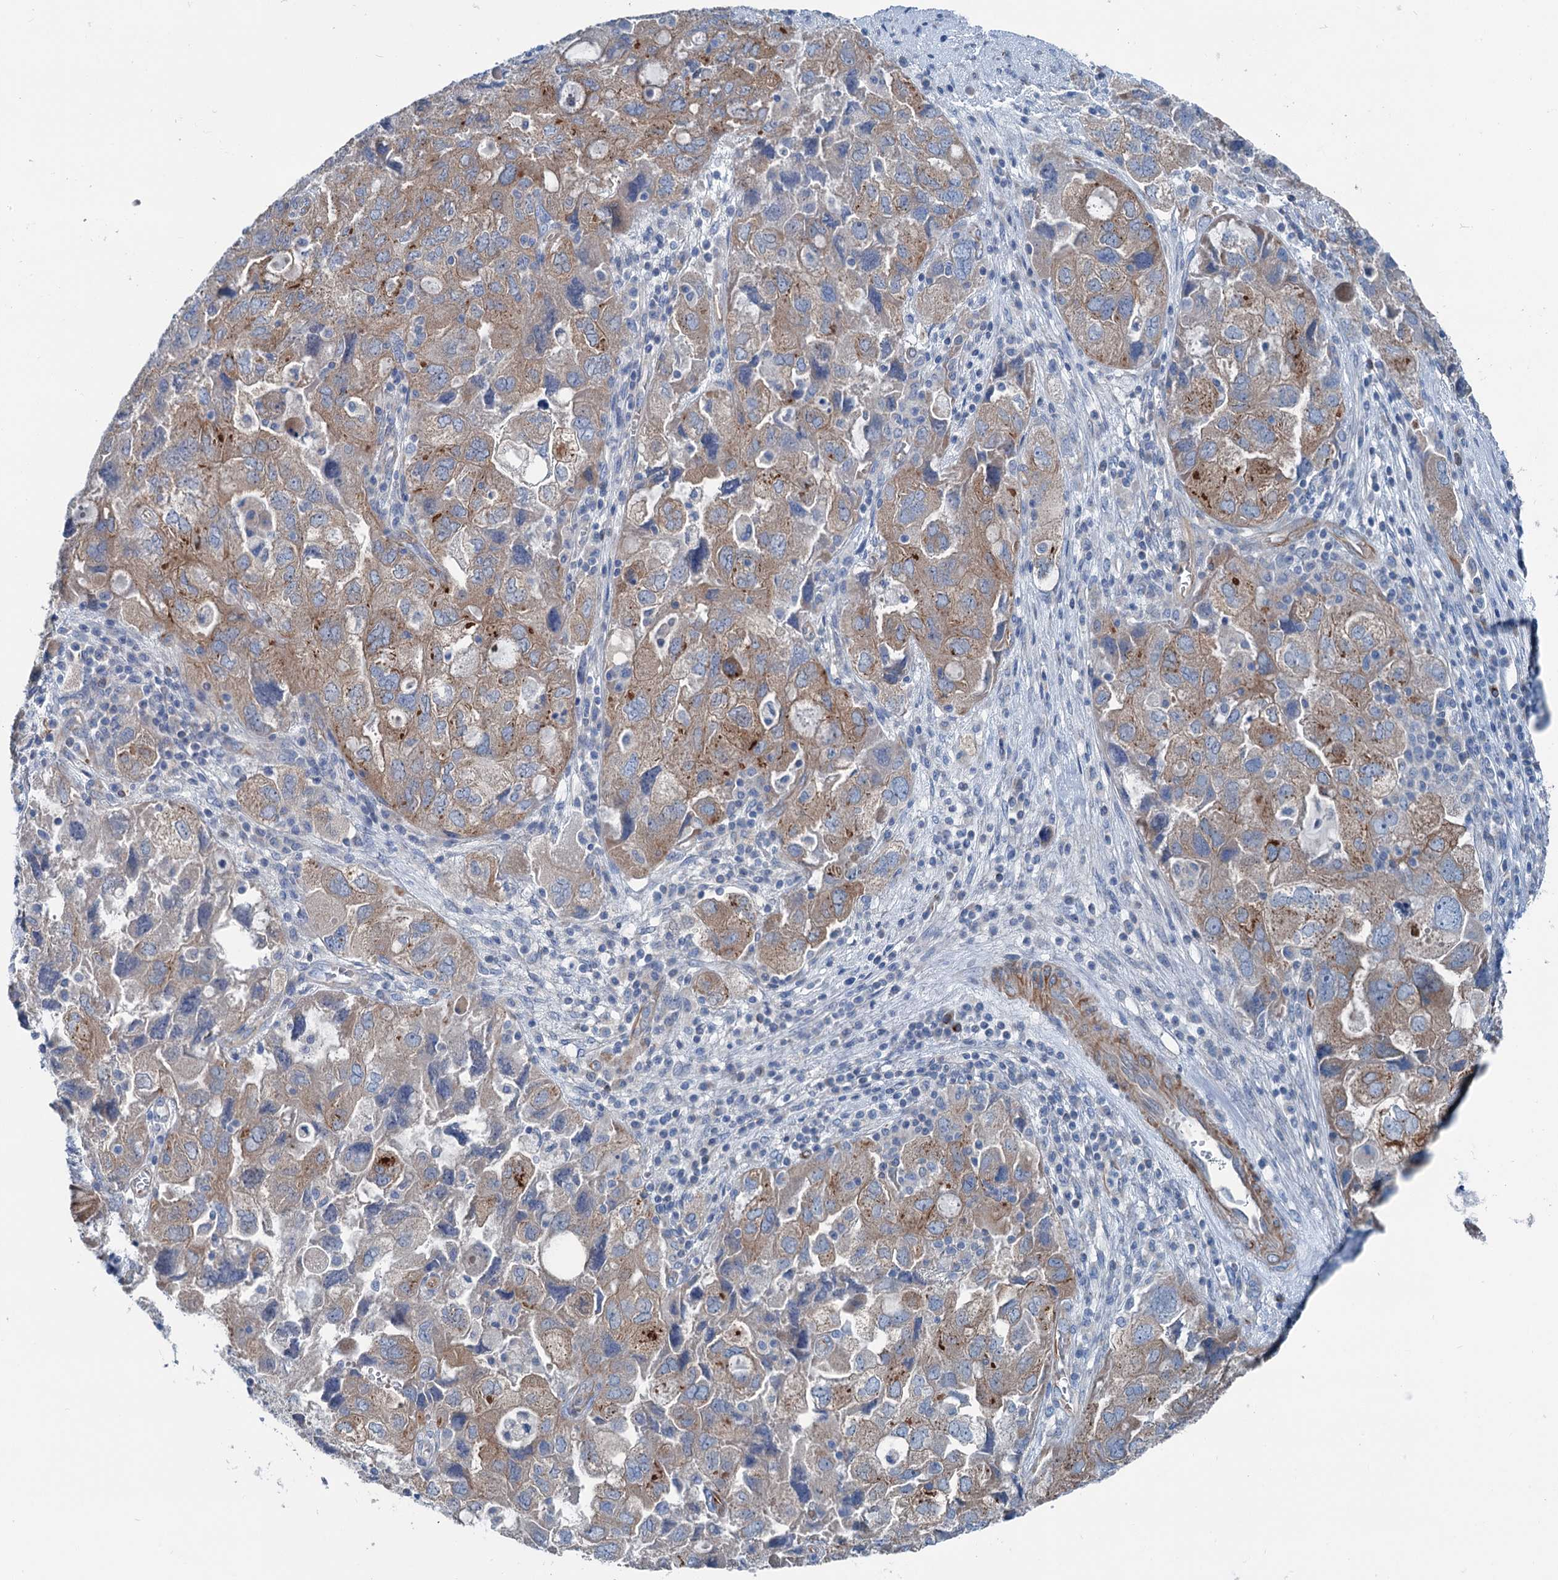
{"staining": {"intensity": "weak", "quantity": ">75%", "location": "cytoplasmic/membranous"}, "tissue": "ovarian cancer", "cell_type": "Tumor cells", "image_type": "cancer", "snomed": [{"axis": "morphology", "description": "Carcinoma, NOS"}, {"axis": "morphology", "description": "Cystadenocarcinoma, serous, NOS"}, {"axis": "topography", "description": "Ovary"}], "caption": "Tumor cells demonstrate low levels of weak cytoplasmic/membranous expression in about >75% of cells in ovarian cancer (carcinoma).", "gene": "CALCOCO1", "patient": {"sex": "female", "age": 69}}